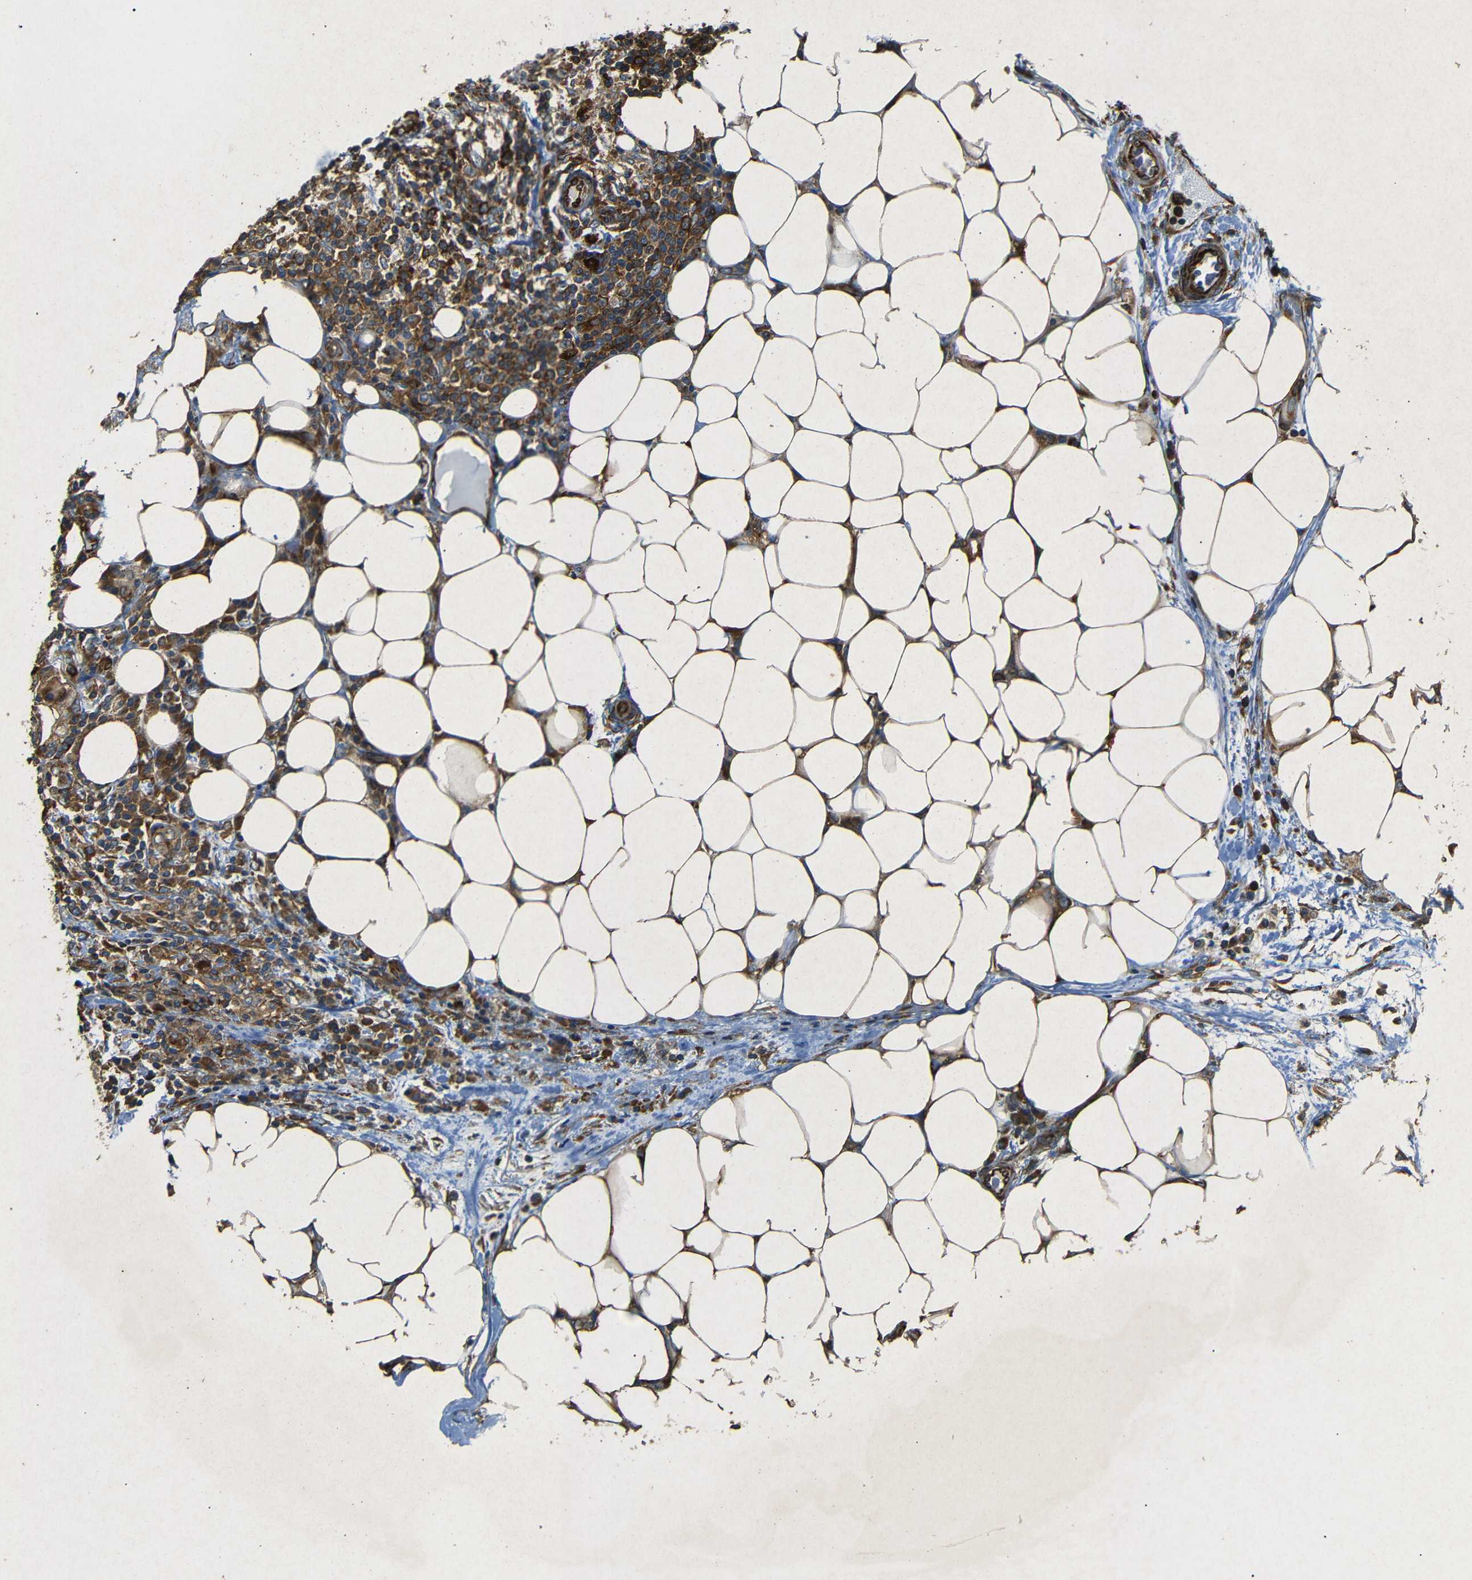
{"staining": {"intensity": "strong", "quantity": ">75%", "location": "cytoplasmic/membranous"}, "tissue": "colorectal cancer", "cell_type": "Tumor cells", "image_type": "cancer", "snomed": [{"axis": "morphology", "description": "Adenocarcinoma, NOS"}, {"axis": "topography", "description": "Colon"}], "caption": "Colorectal adenocarcinoma stained with a protein marker displays strong staining in tumor cells.", "gene": "BTF3", "patient": {"sex": "male", "age": 71}}